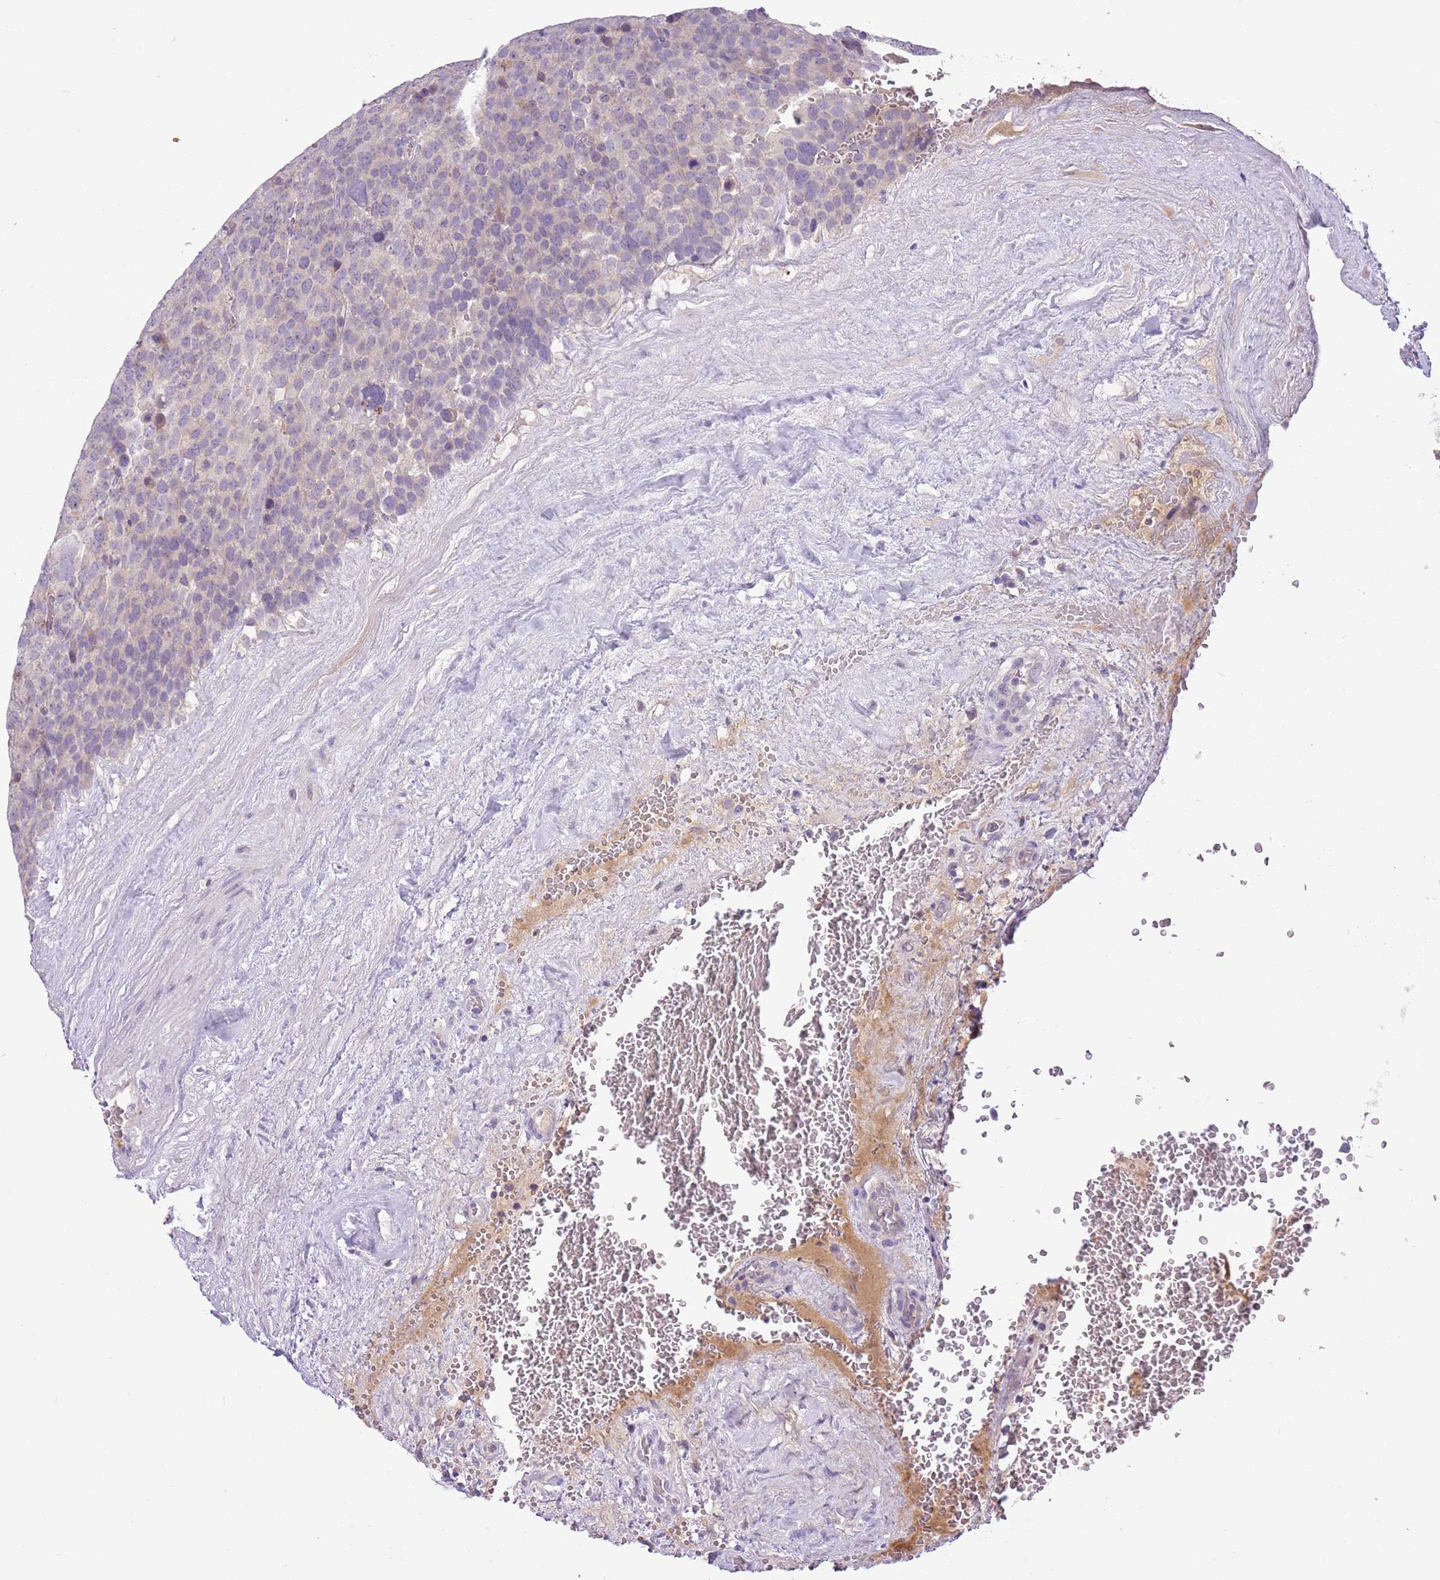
{"staining": {"intensity": "negative", "quantity": "none", "location": "none"}, "tissue": "testis cancer", "cell_type": "Tumor cells", "image_type": "cancer", "snomed": [{"axis": "morphology", "description": "Seminoma, NOS"}, {"axis": "topography", "description": "Testis"}], "caption": "There is no significant staining in tumor cells of testis cancer.", "gene": "SCAMP5", "patient": {"sex": "male", "age": 71}}